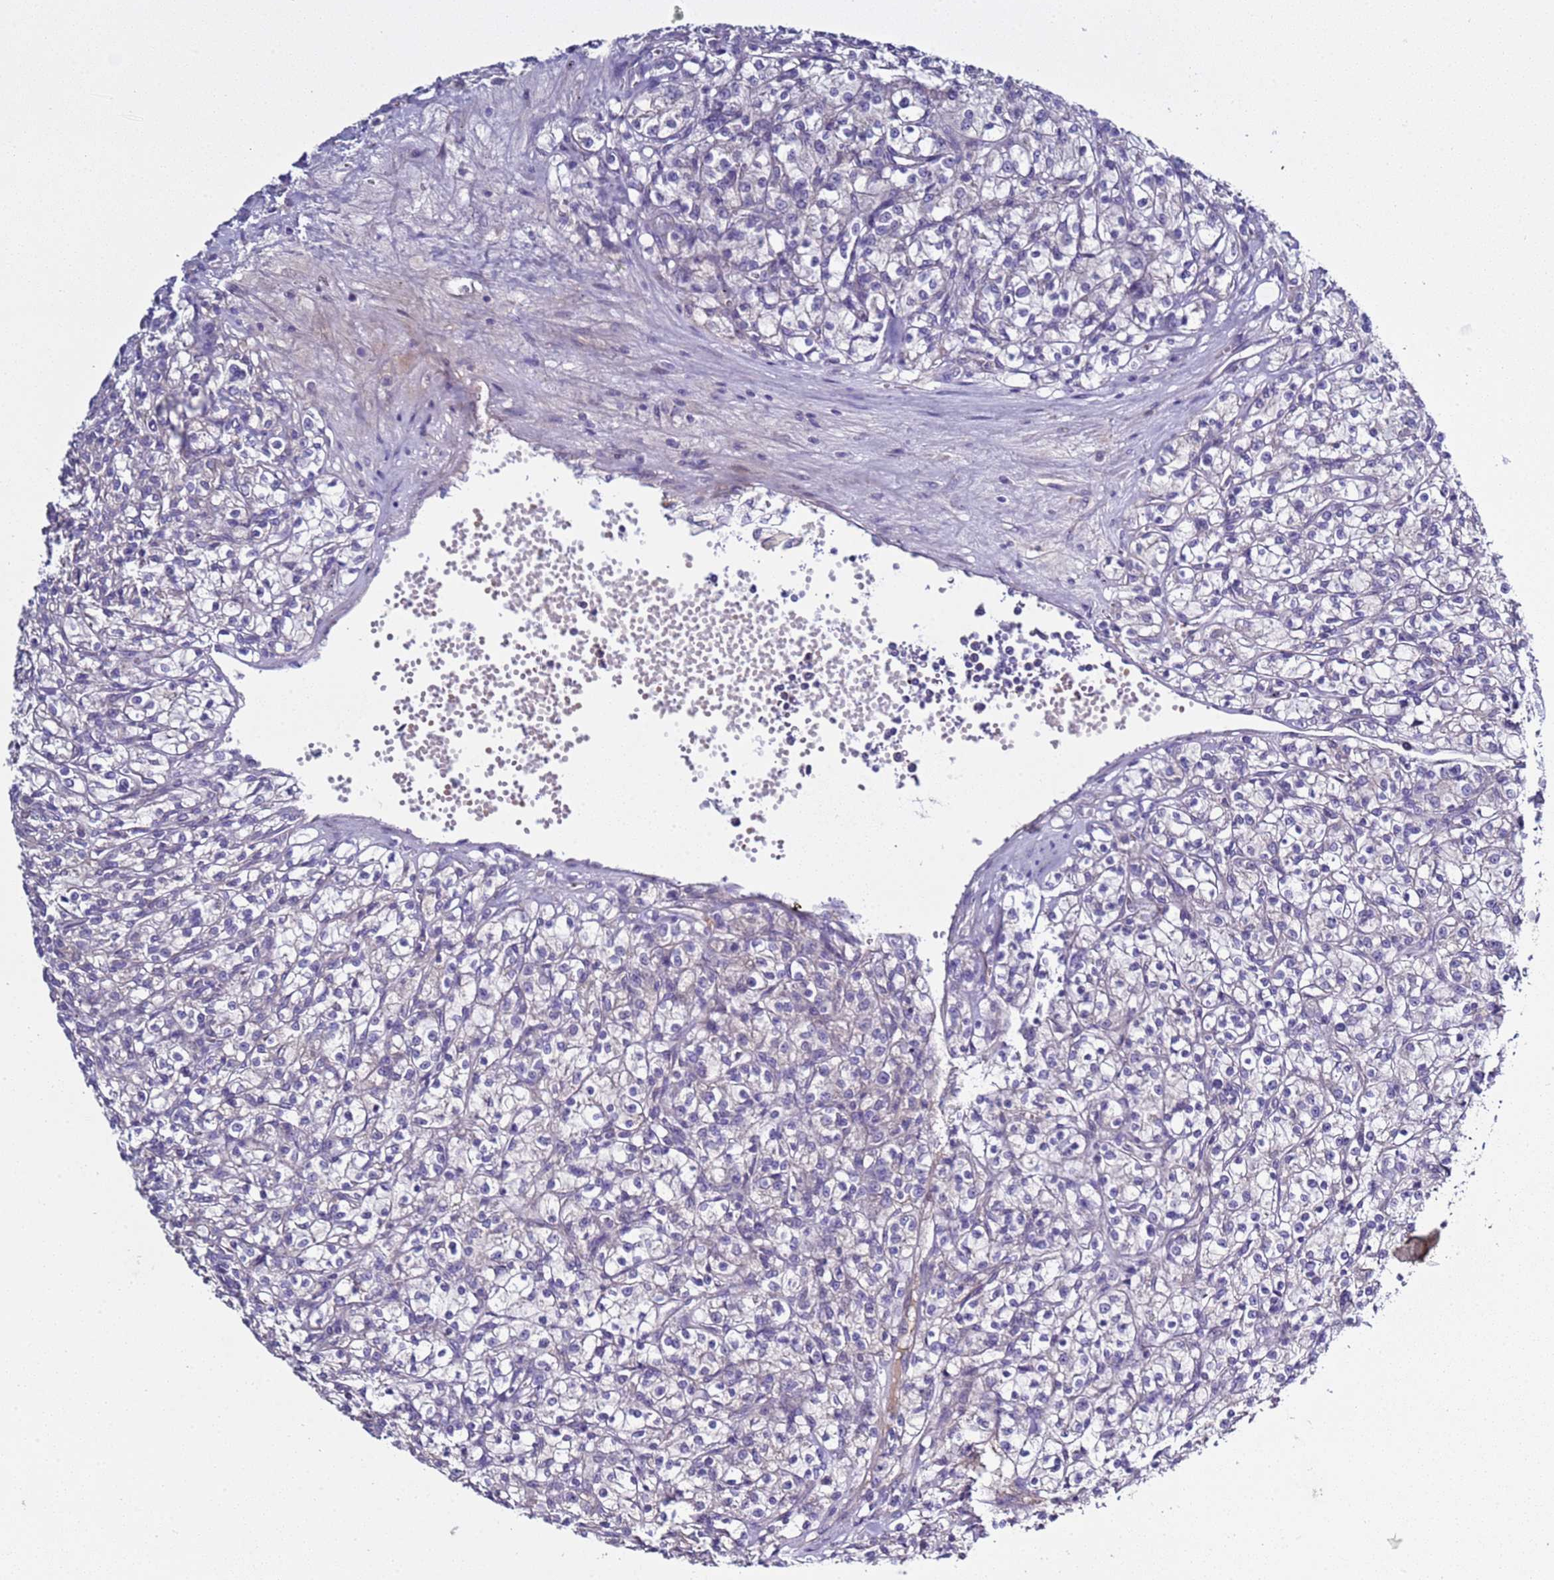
{"staining": {"intensity": "negative", "quantity": "none", "location": "none"}, "tissue": "renal cancer", "cell_type": "Tumor cells", "image_type": "cancer", "snomed": [{"axis": "morphology", "description": "Adenocarcinoma, NOS"}, {"axis": "topography", "description": "Kidney"}], "caption": "IHC of renal adenocarcinoma reveals no positivity in tumor cells.", "gene": "RABL2B", "patient": {"sex": "female", "age": 59}}